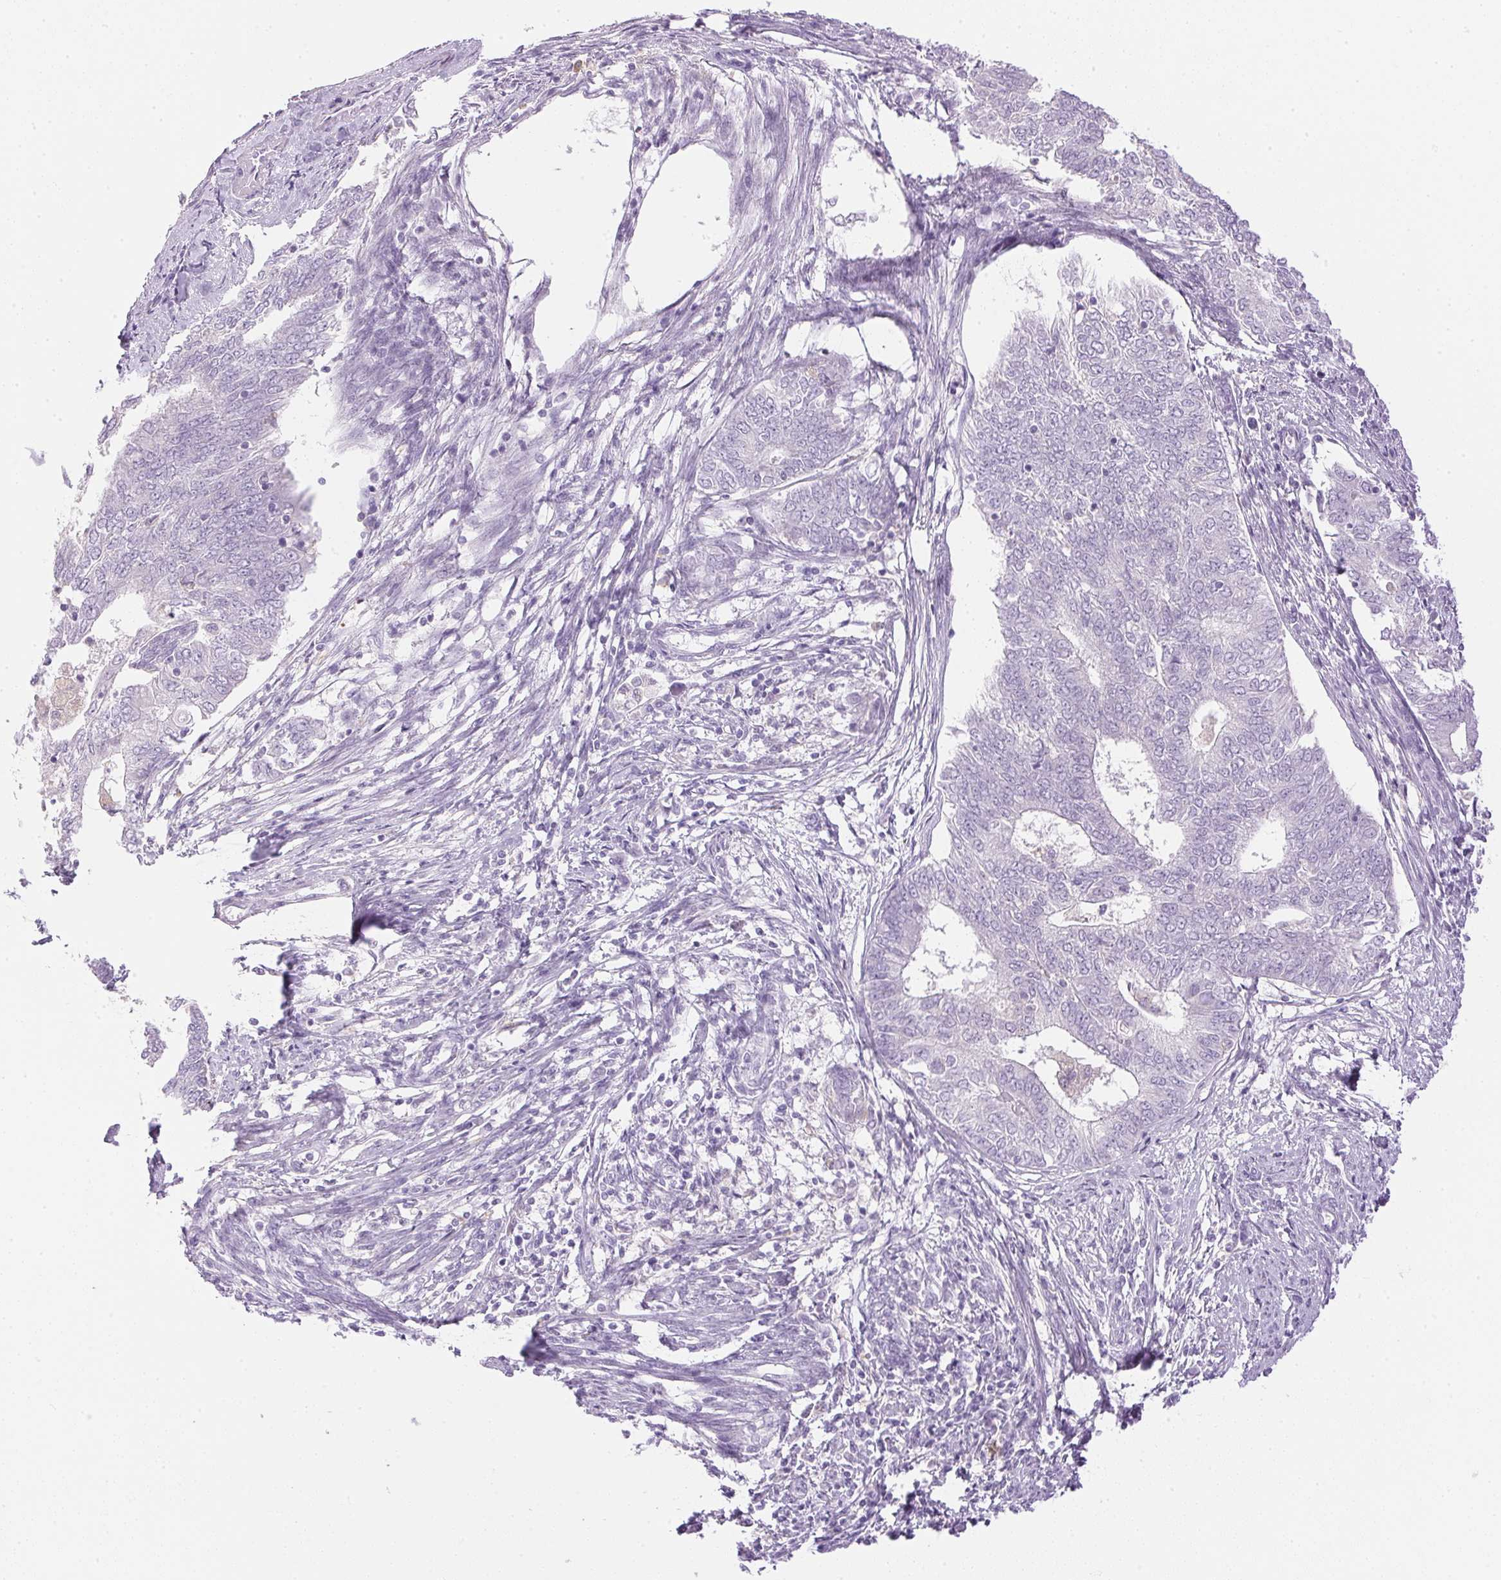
{"staining": {"intensity": "negative", "quantity": "none", "location": "none"}, "tissue": "endometrial cancer", "cell_type": "Tumor cells", "image_type": "cancer", "snomed": [{"axis": "morphology", "description": "Adenocarcinoma, NOS"}, {"axis": "topography", "description": "Endometrium"}], "caption": "Immunohistochemical staining of endometrial cancer exhibits no significant staining in tumor cells.", "gene": "ATP6V1G3", "patient": {"sex": "female", "age": 62}}